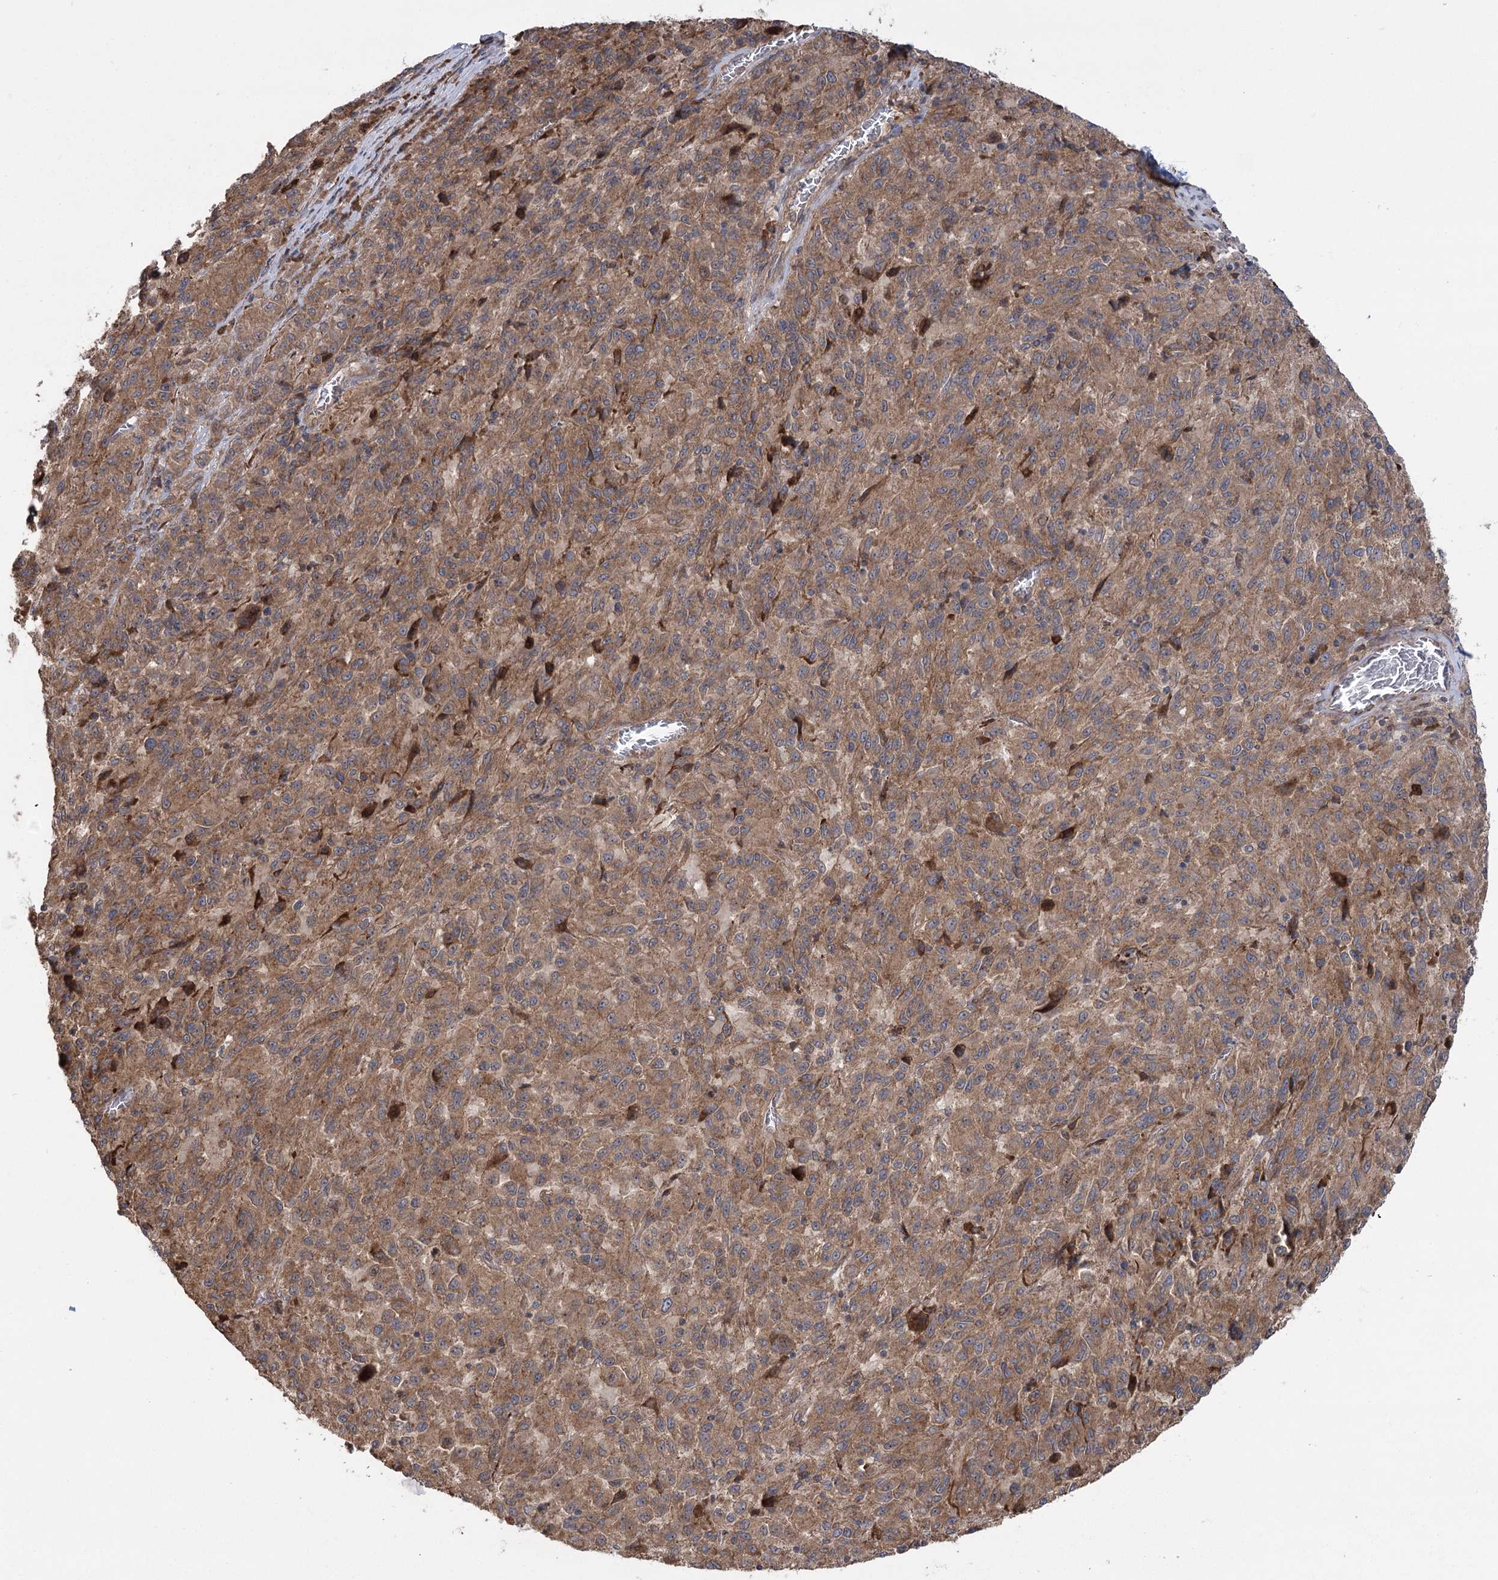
{"staining": {"intensity": "moderate", "quantity": ">75%", "location": "cytoplasmic/membranous"}, "tissue": "melanoma", "cell_type": "Tumor cells", "image_type": "cancer", "snomed": [{"axis": "morphology", "description": "Malignant melanoma, Metastatic site"}, {"axis": "topography", "description": "Lung"}], "caption": "Protein staining of melanoma tissue exhibits moderate cytoplasmic/membranous staining in about >75% of tumor cells.", "gene": "KCNN2", "patient": {"sex": "male", "age": 64}}